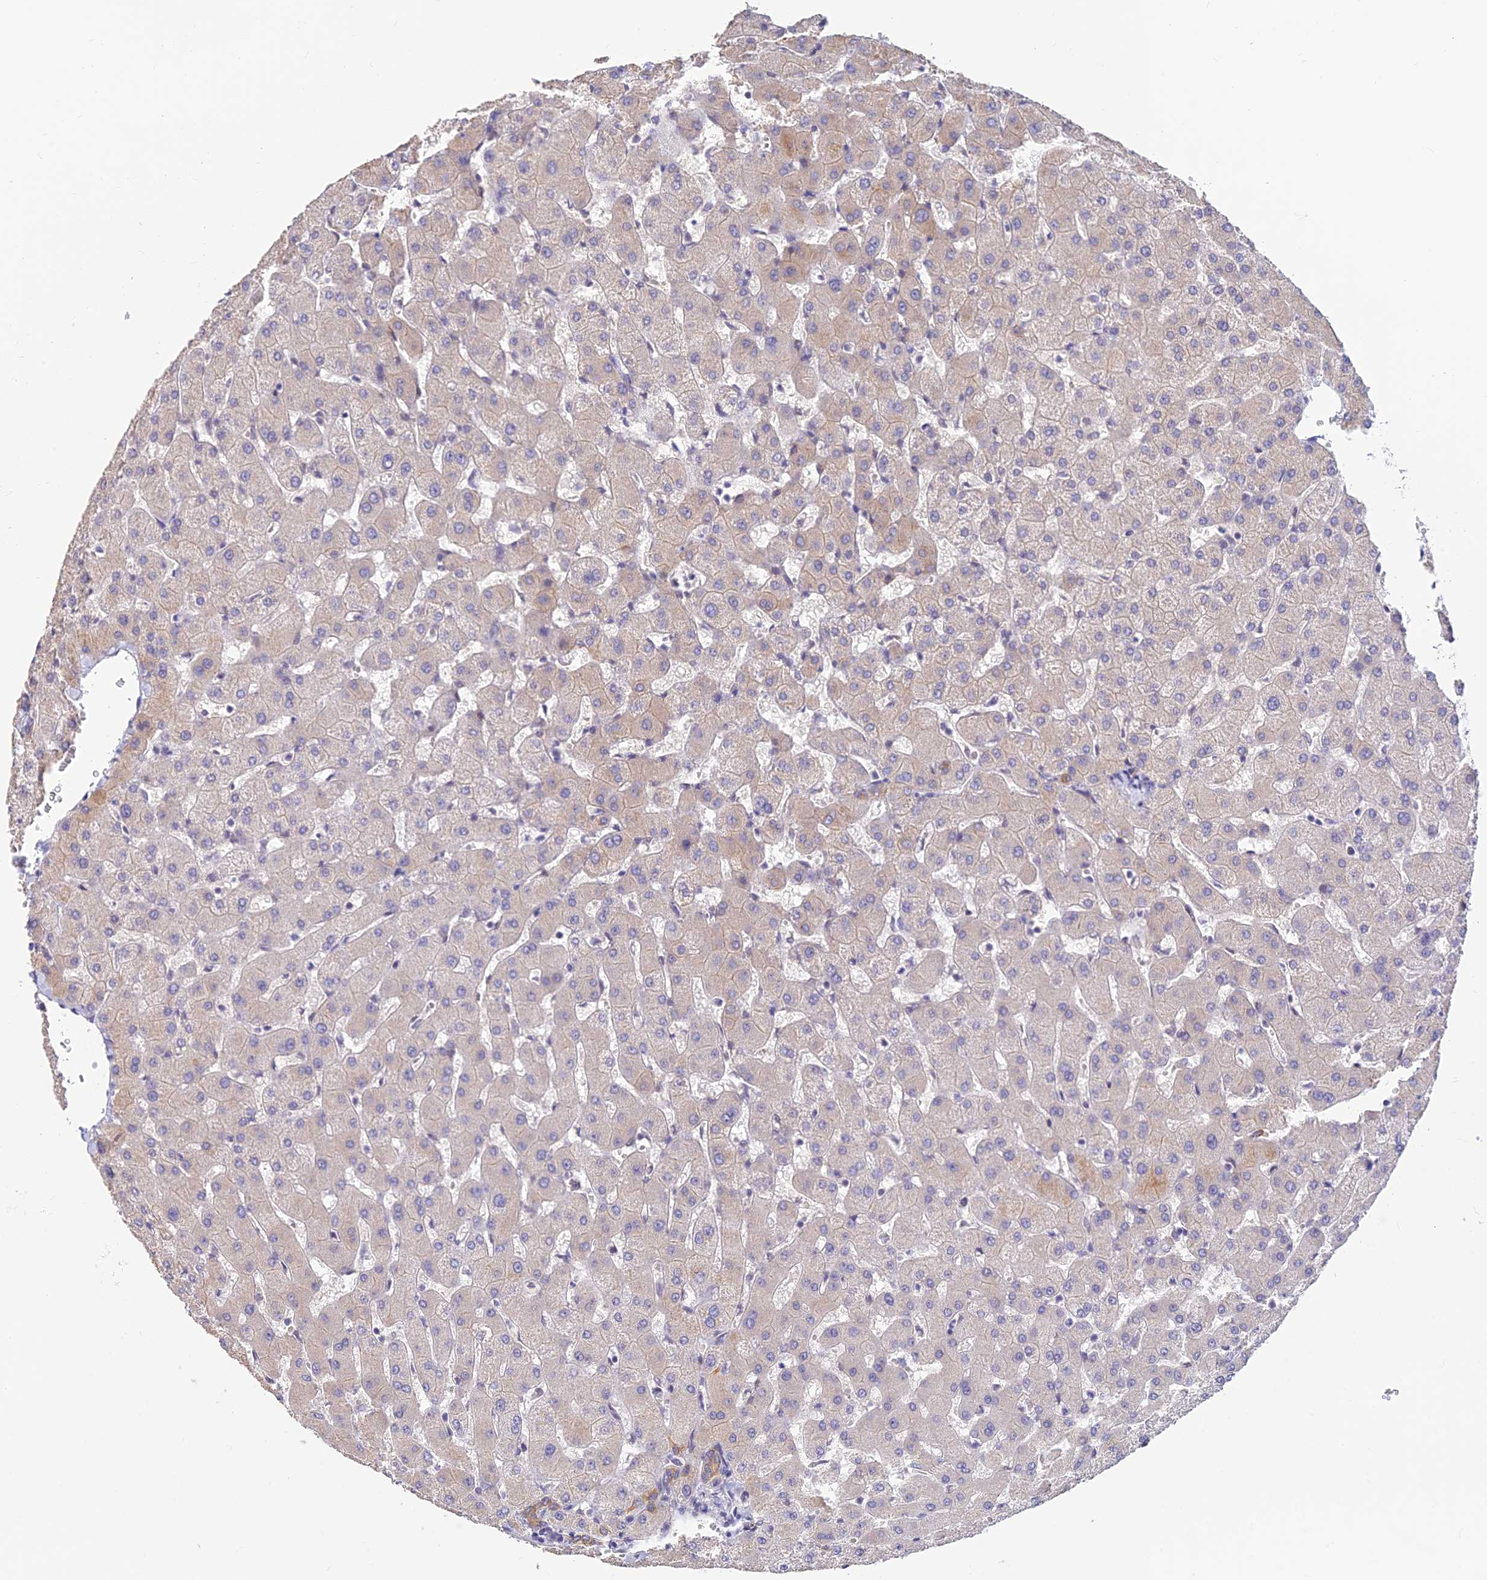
{"staining": {"intensity": "weak", "quantity": ">75%", "location": "cytoplasmic/membranous"}, "tissue": "liver", "cell_type": "Cholangiocytes", "image_type": "normal", "snomed": [{"axis": "morphology", "description": "Normal tissue, NOS"}, {"axis": "topography", "description": "Liver"}], "caption": "IHC histopathology image of unremarkable human liver stained for a protein (brown), which reveals low levels of weak cytoplasmic/membranous positivity in about >75% of cholangiocytes.", "gene": "ALDH1L2", "patient": {"sex": "female", "age": 63}}